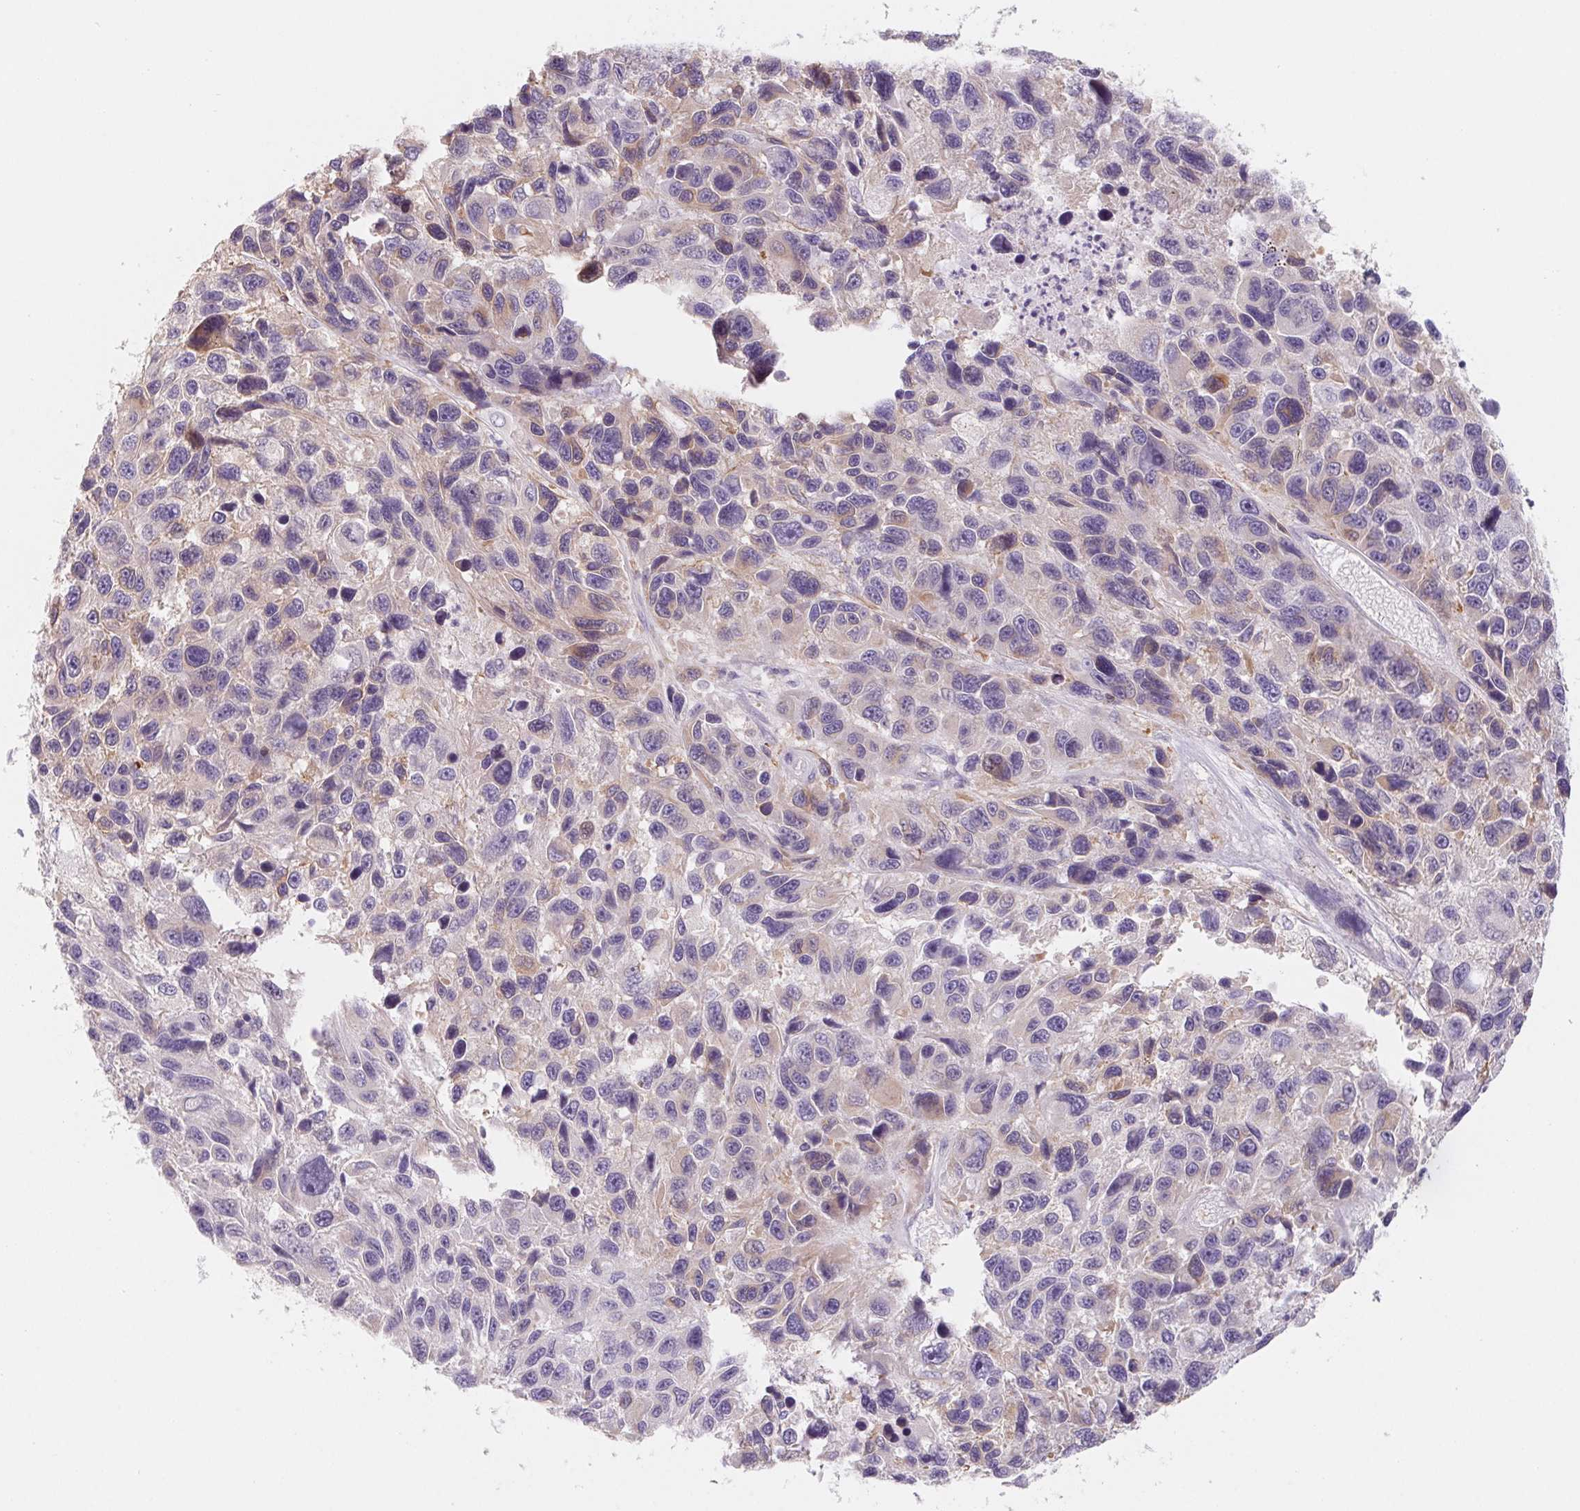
{"staining": {"intensity": "weak", "quantity": "<25%", "location": "cytoplasmic/membranous"}, "tissue": "melanoma", "cell_type": "Tumor cells", "image_type": "cancer", "snomed": [{"axis": "morphology", "description": "Malignant melanoma, NOS"}, {"axis": "topography", "description": "Skin"}], "caption": "Micrograph shows no significant protein staining in tumor cells of melanoma.", "gene": "CTNND2", "patient": {"sex": "male", "age": 53}}